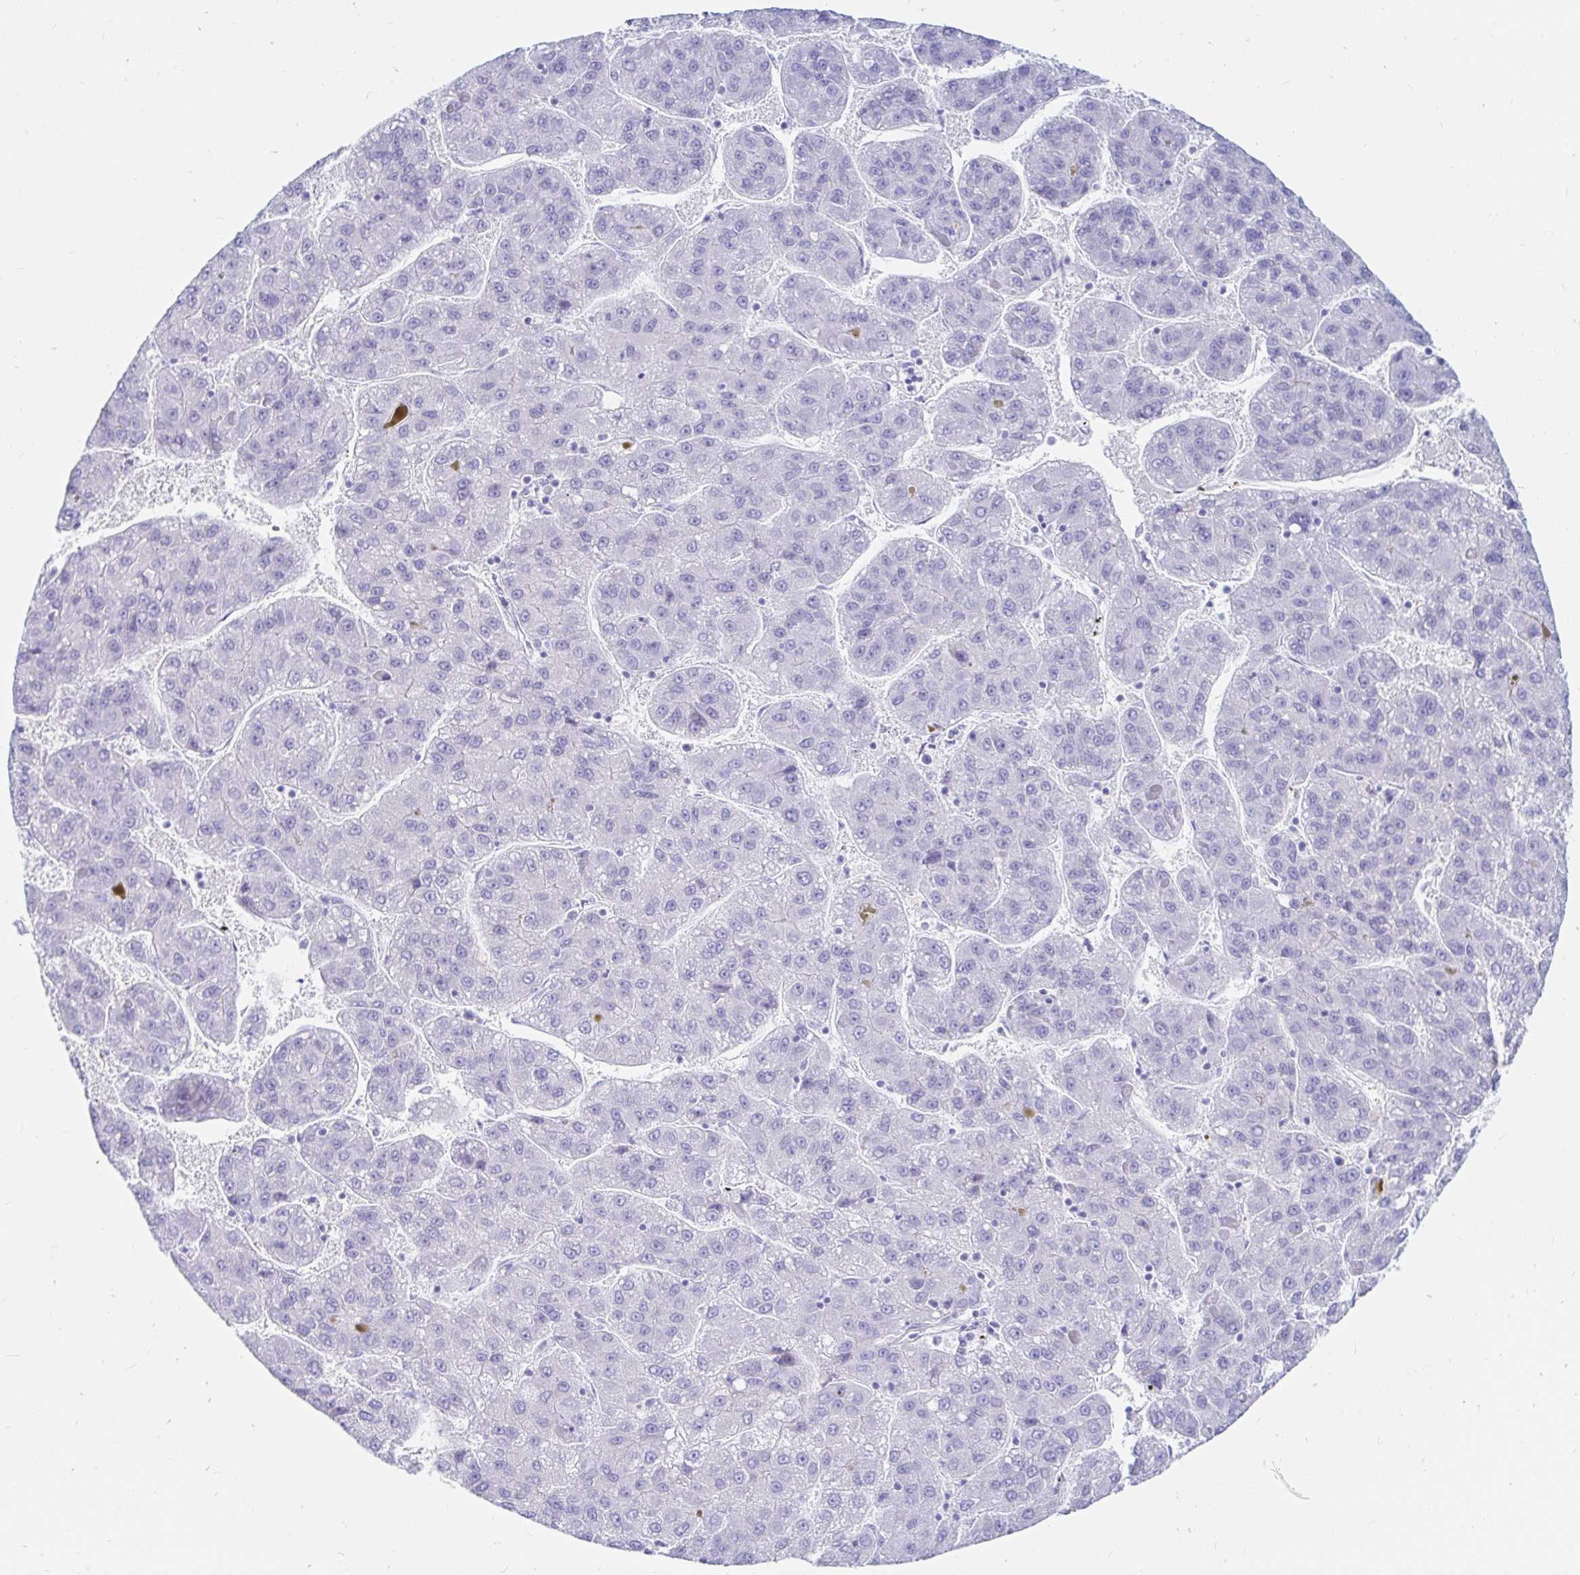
{"staining": {"intensity": "negative", "quantity": "none", "location": "none"}, "tissue": "liver cancer", "cell_type": "Tumor cells", "image_type": "cancer", "snomed": [{"axis": "morphology", "description": "Carcinoma, Hepatocellular, NOS"}, {"axis": "topography", "description": "Liver"}], "caption": "DAB immunohistochemical staining of human liver hepatocellular carcinoma demonstrates no significant positivity in tumor cells.", "gene": "PPP1R1B", "patient": {"sex": "female", "age": 82}}